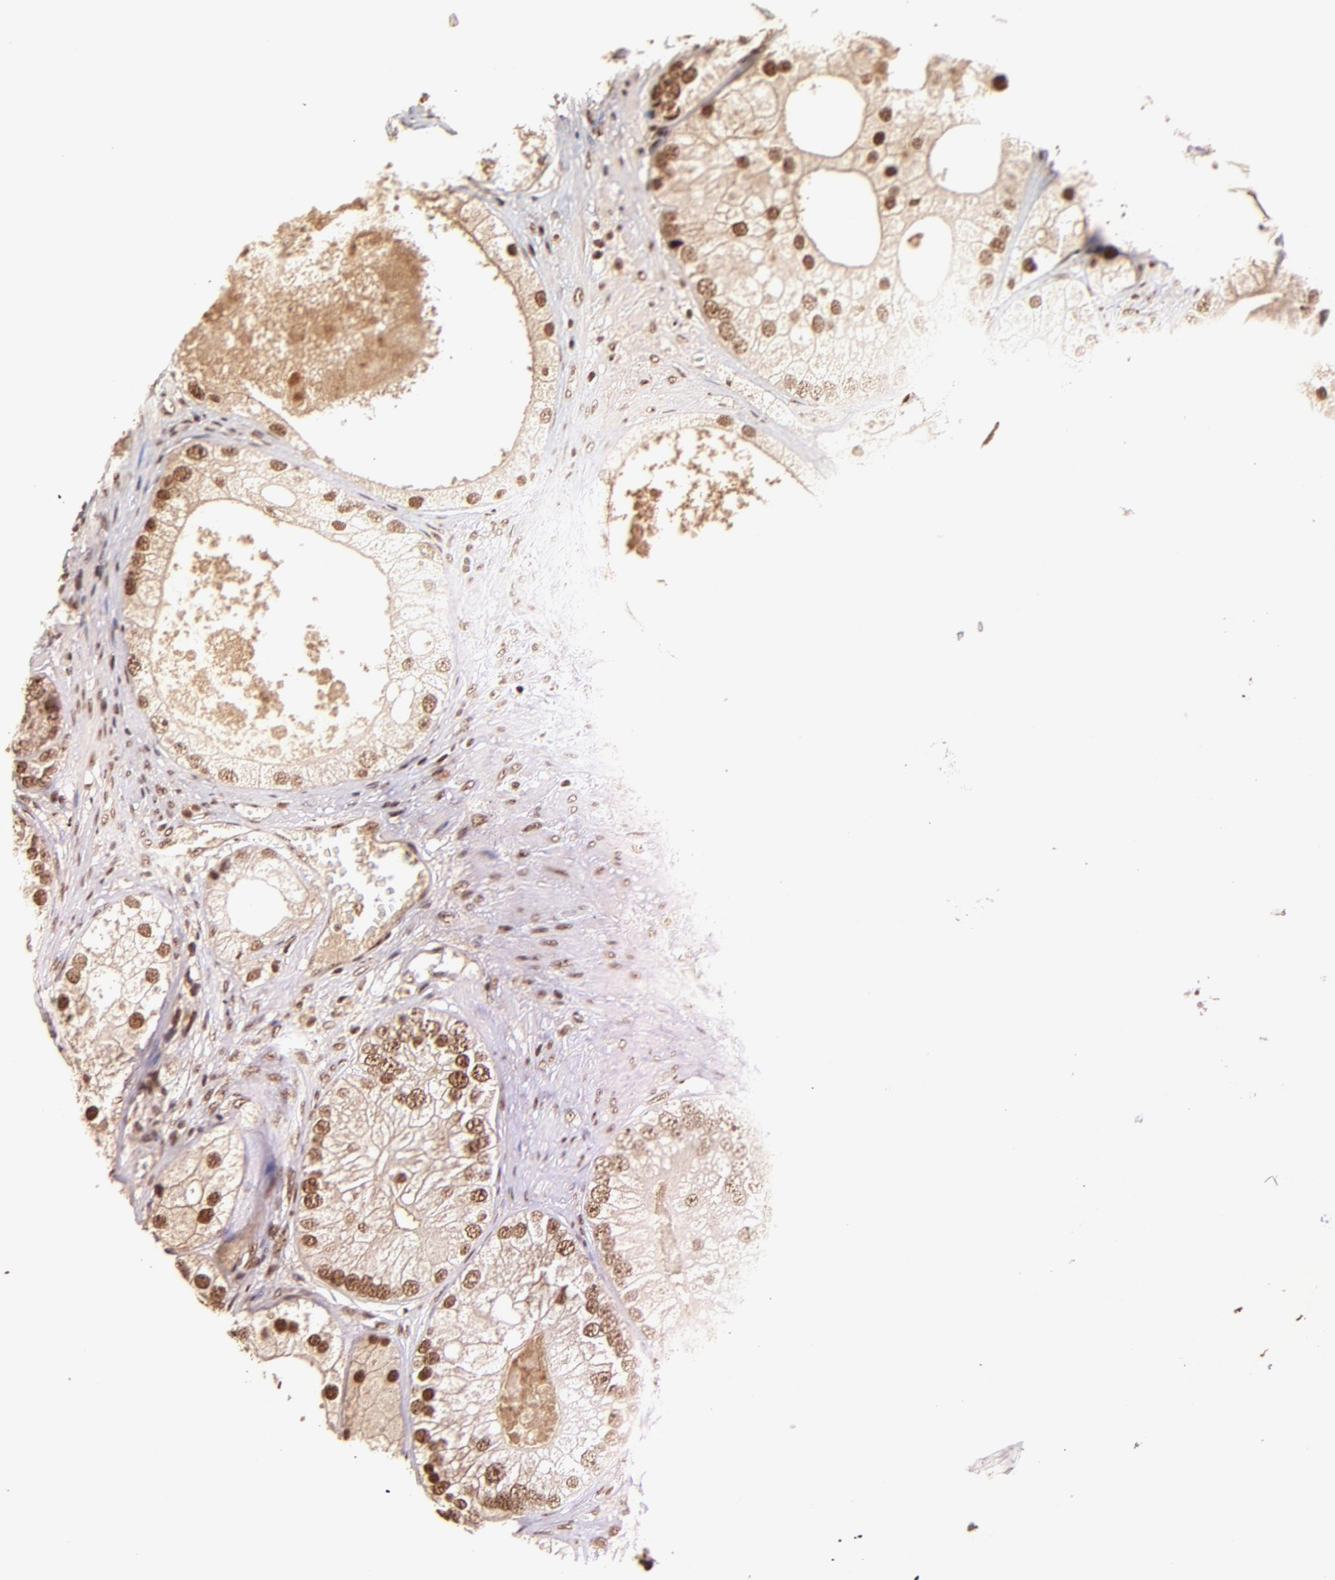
{"staining": {"intensity": "strong", "quantity": ">75%", "location": "nuclear"}, "tissue": "prostate cancer", "cell_type": "Tumor cells", "image_type": "cancer", "snomed": [{"axis": "morphology", "description": "Adenocarcinoma, Low grade"}, {"axis": "topography", "description": "Prostate"}], "caption": "IHC of prostate cancer (adenocarcinoma (low-grade)) displays high levels of strong nuclear expression in about >75% of tumor cells.", "gene": "MED12", "patient": {"sex": "male", "age": 69}}